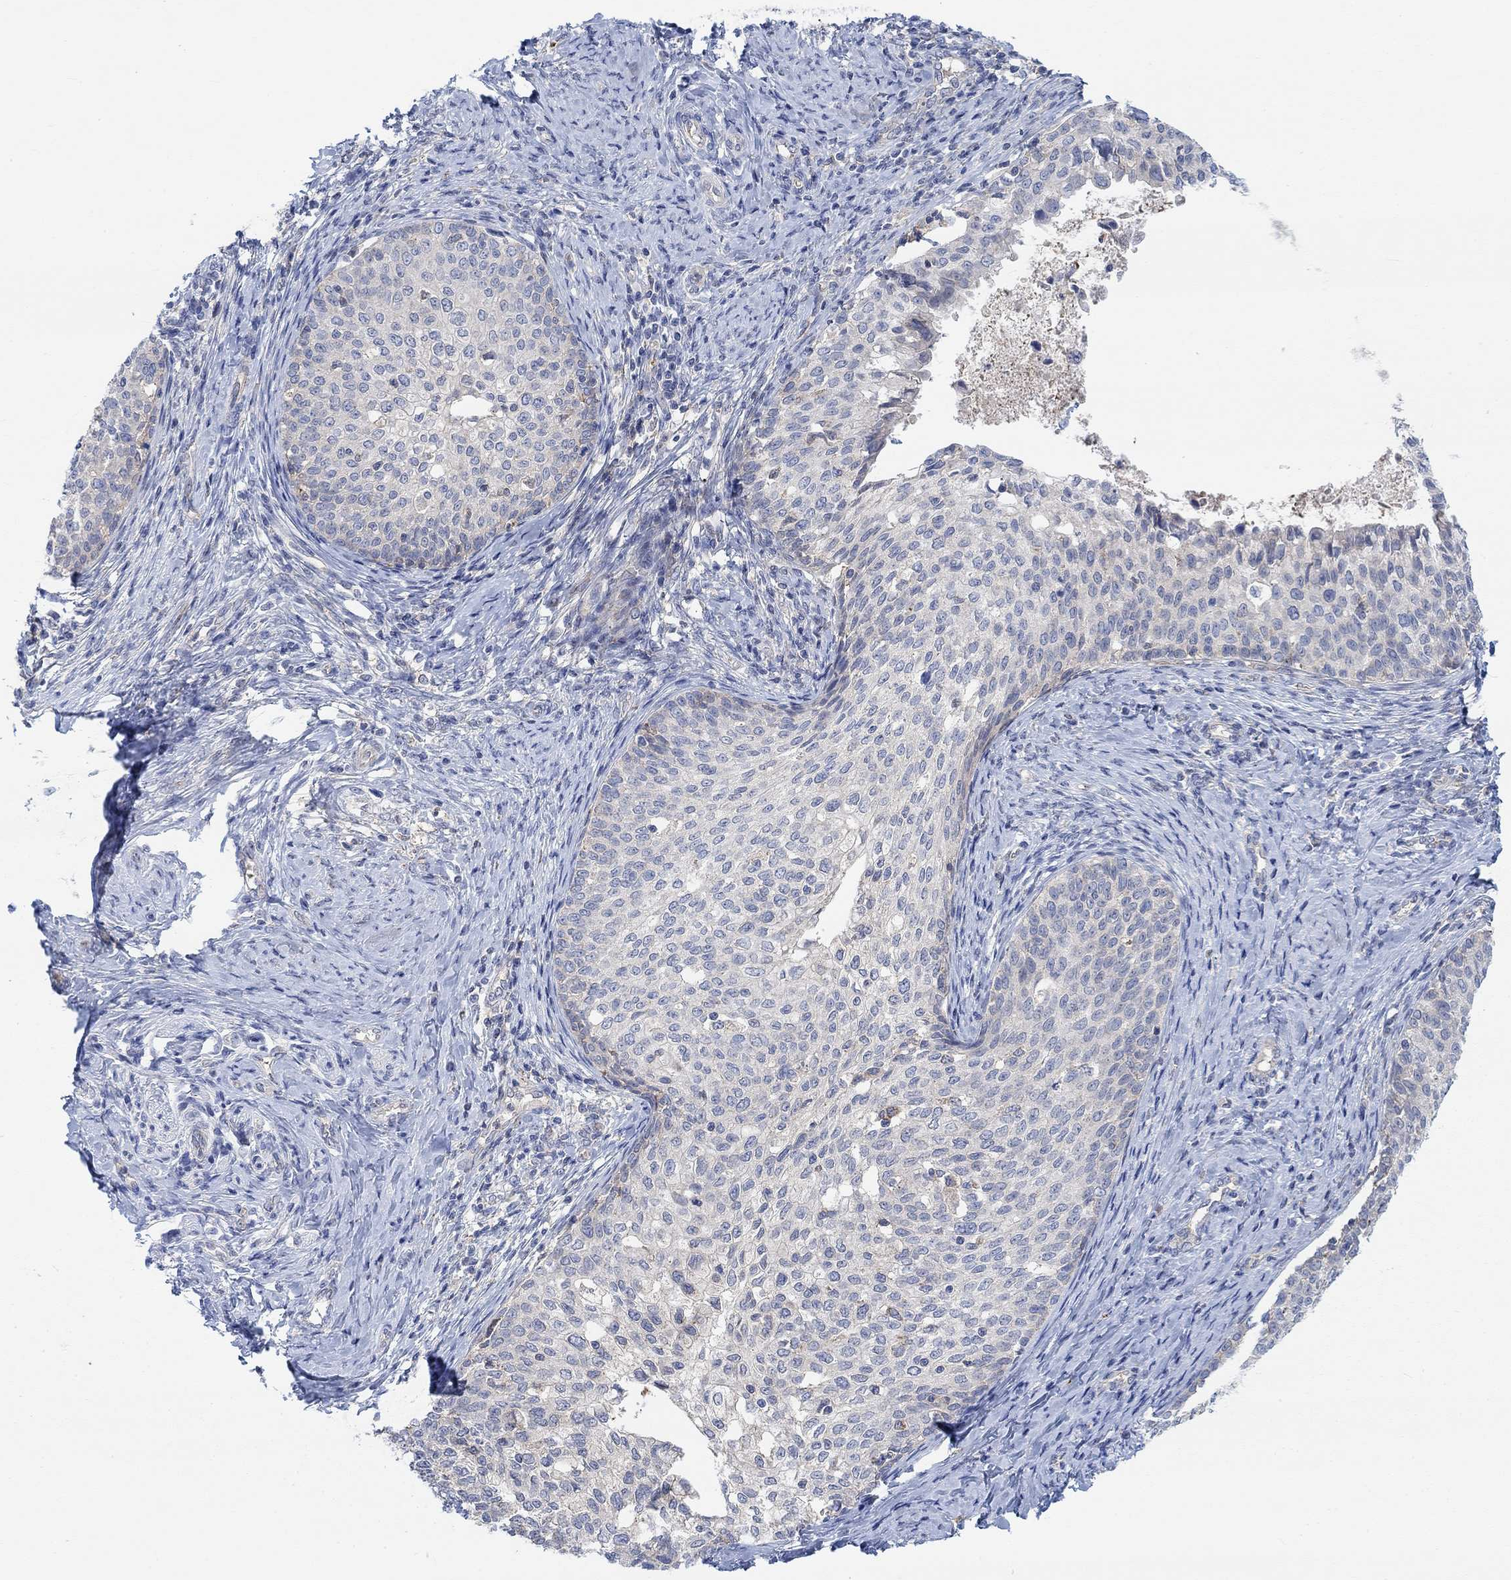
{"staining": {"intensity": "negative", "quantity": "none", "location": "none"}, "tissue": "cervical cancer", "cell_type": "Tumor cells", "image_type": "cancer", "snomed": [{"axis": "morphology", "description": "Squamous cell carcinoma, NOS"}, {"axis": "topography", "description": "Cervix"}], "caption": "Immunohistochemistry (IHC) image of cervical squamous cell carcinoma stained for a protein (brown), which displays no expression in tumor cells. (Stains: DAB immunohistochemistry with hematoxylin counter stain, Microscopy: brightfield microscopy at high magnification).", "gene": "PMFBP1", "patient": {"sex": "female", "age": 51}}